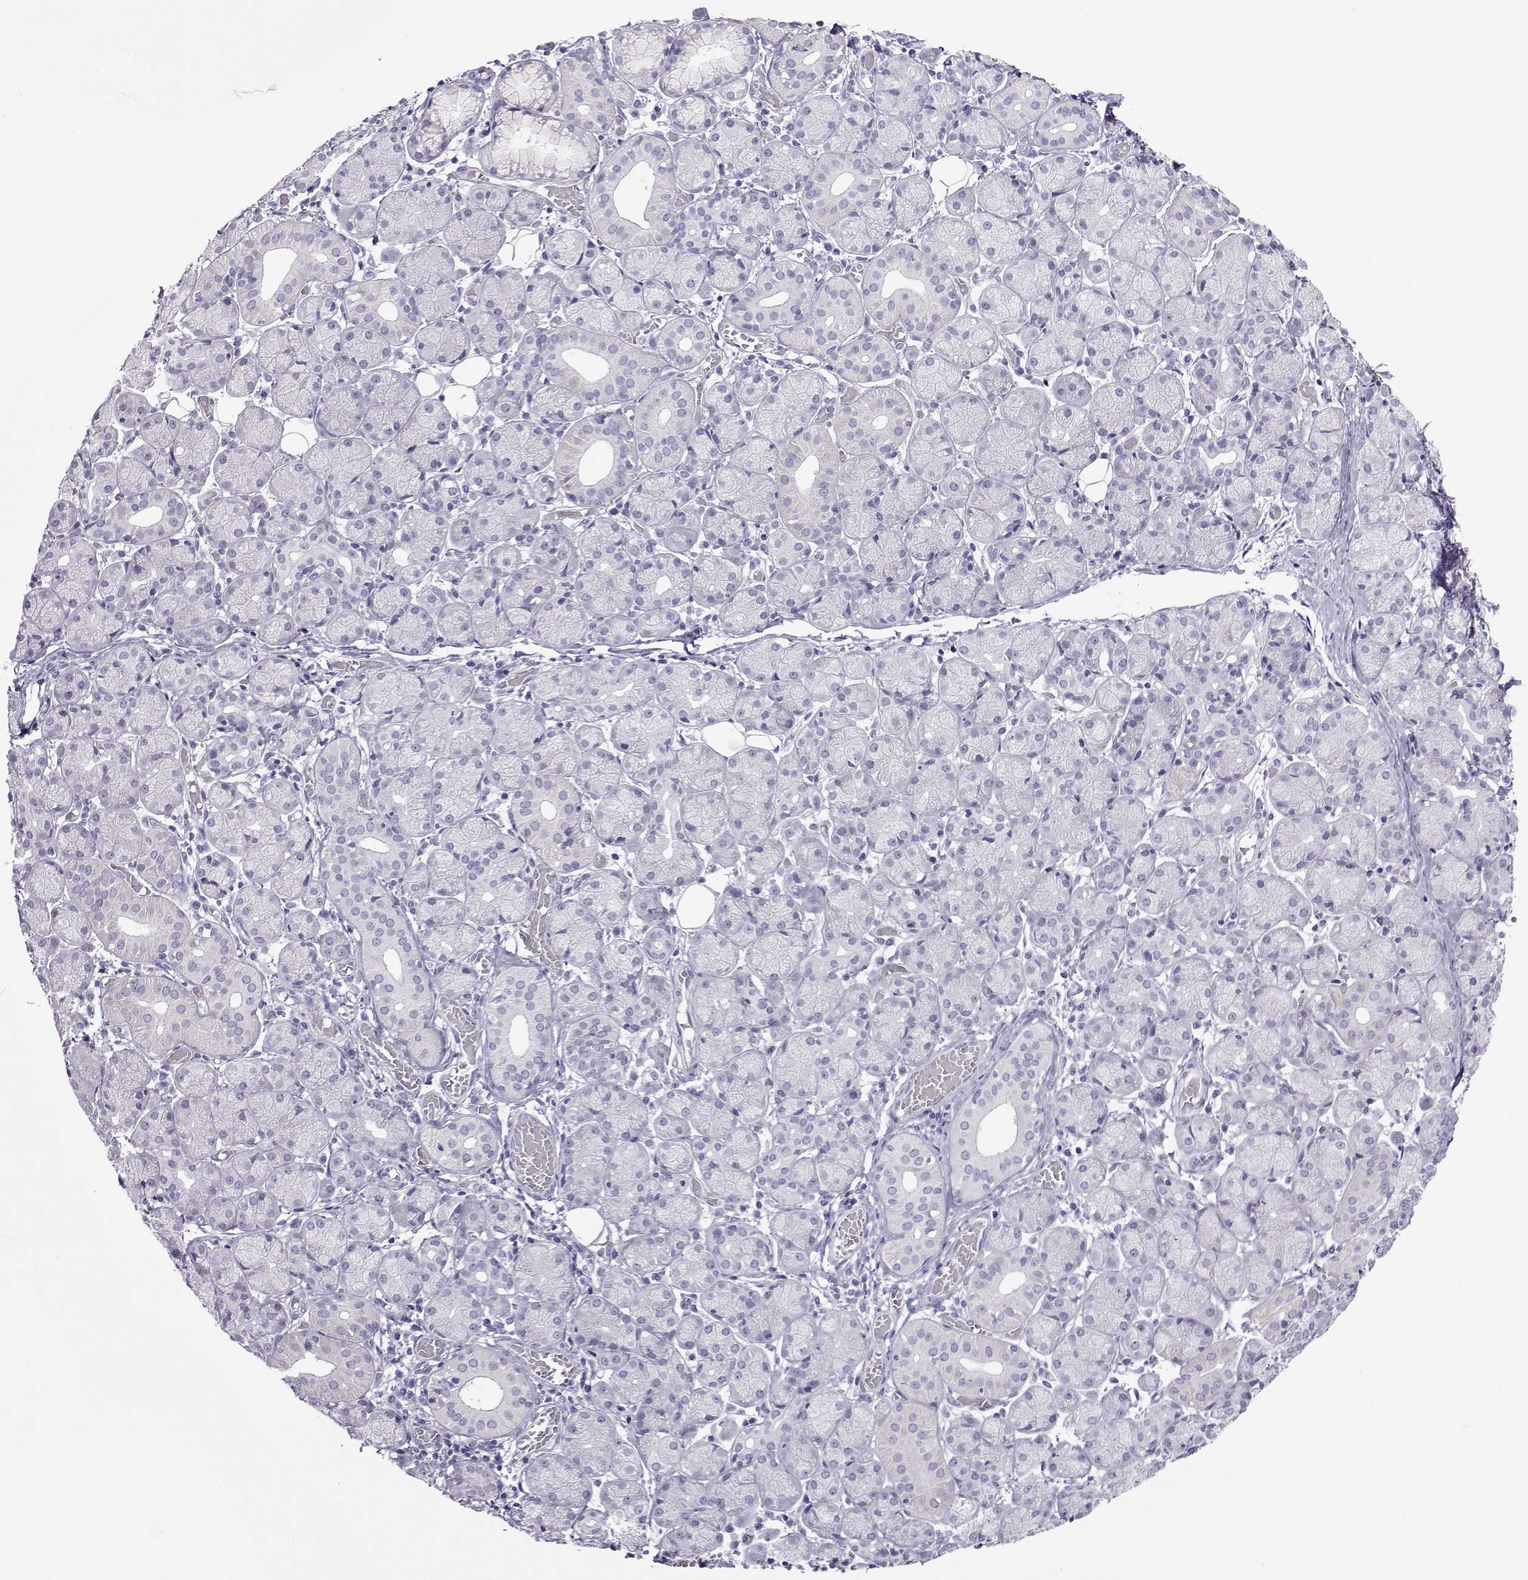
{"staining": {"intensity": "negative", "quantity": "none", "location": "none"}, "tissue": "salivary gland", "cell_type": "Glandular cells", "image_type": "normal", "snomed": [{"axis": "morphology", "description": "Normal tissue, NOS"}, {"axis": "topography", "description": "Salivary gland"}, {"axis": "topography", "description": "Peripheral nerve tissue"}], "caption": "IHC of unremarkable human salivary gland shows no positivity in glandular cells.", "gene": "FBXO24", "patient": {"sex": "female", "age": 24}}